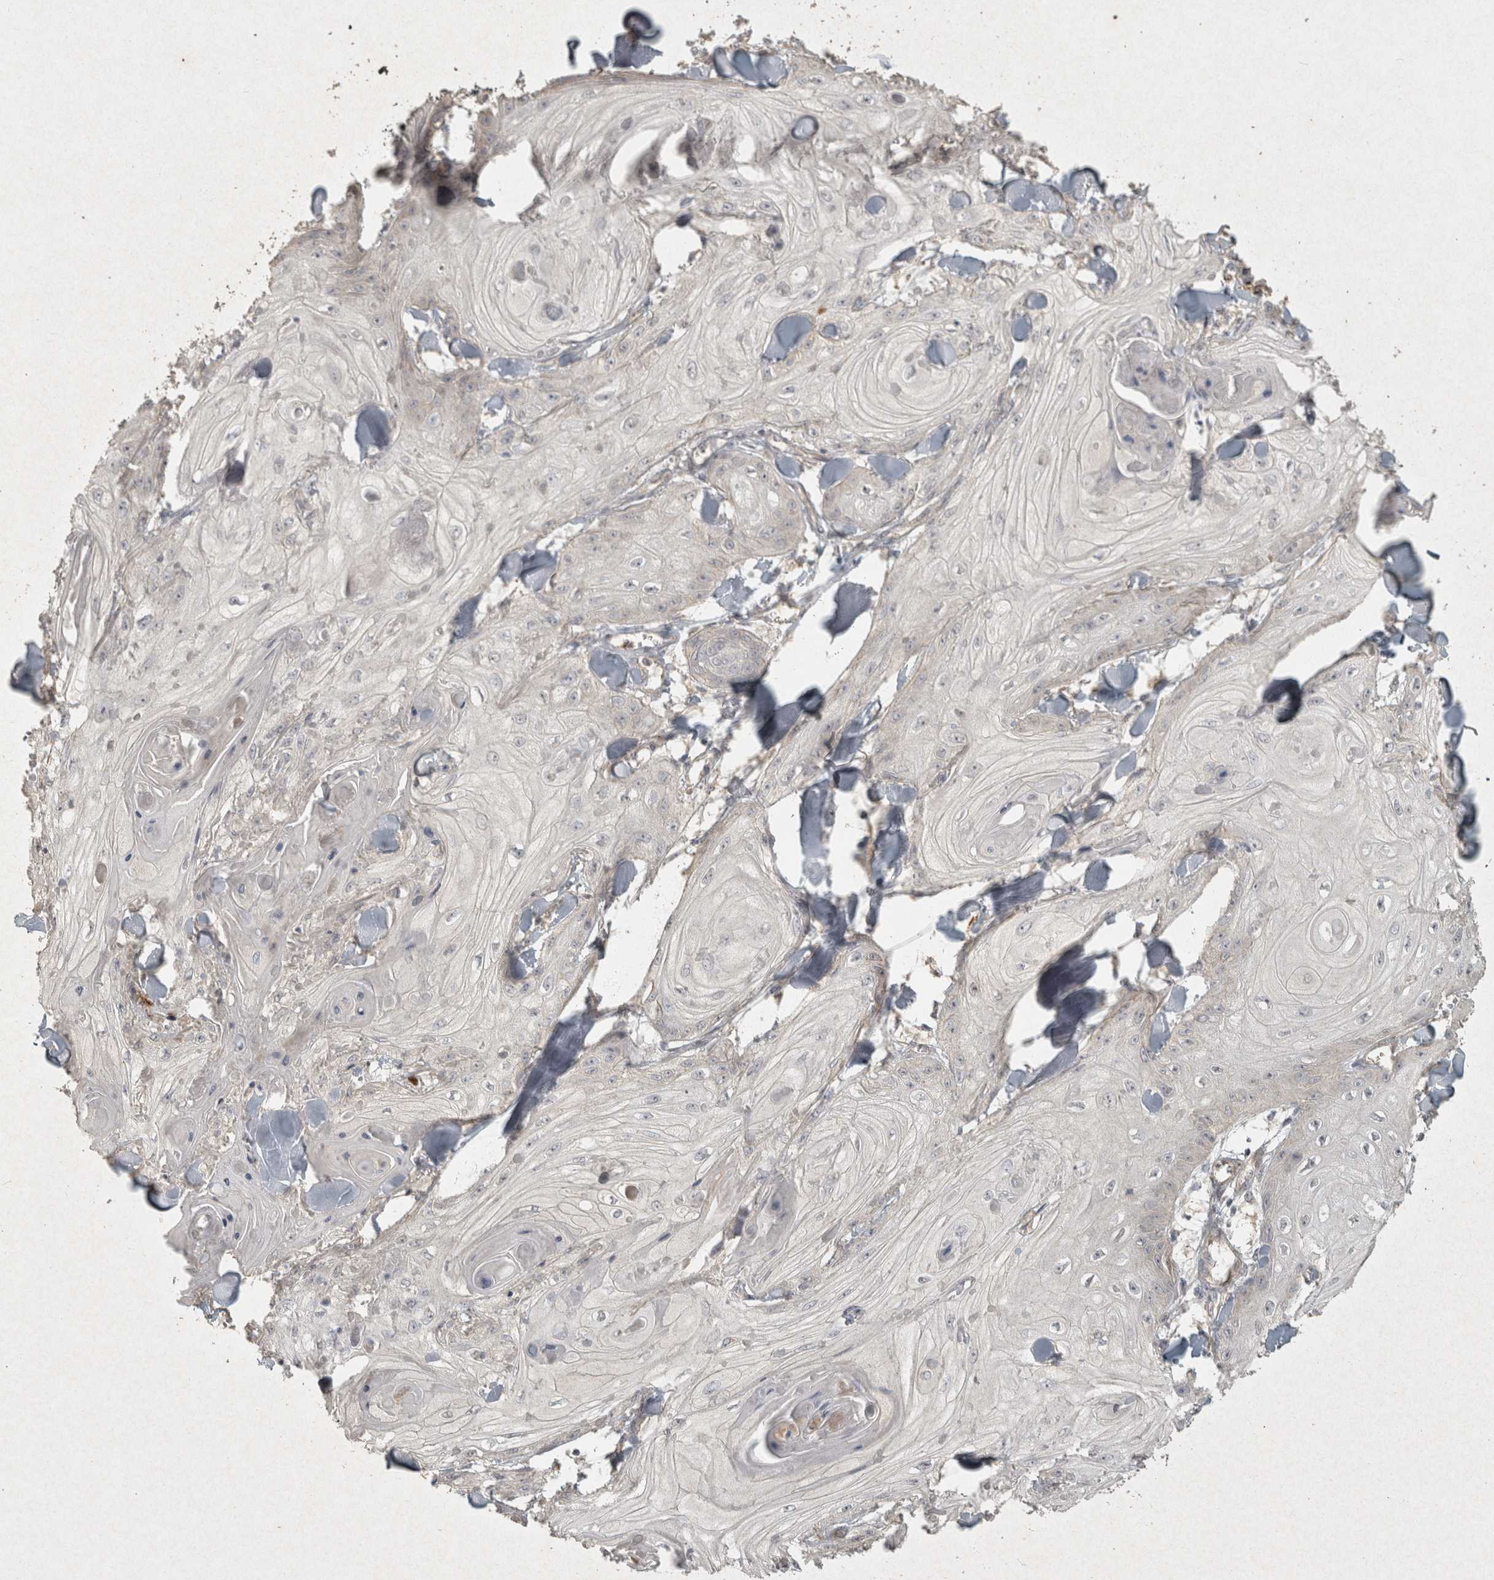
{"staining": {"intensity": "negative", "quantity": "none", "location": "none"}, "tissue": "skin cancer", "cell_type": "Tumor cells", "image_type": "cancer", "snomed": [{"axis": "morphology", "description": "Squamous cell carcinoma, NOS"}, {"axis": "topography", "description": "Skin"}], "caption": "The micrograph exhibits no staining of tumor cells in skin squamous cell carcinoma.", "gene": "OSTN", "patient": {"sex": "male", "age": 74}}